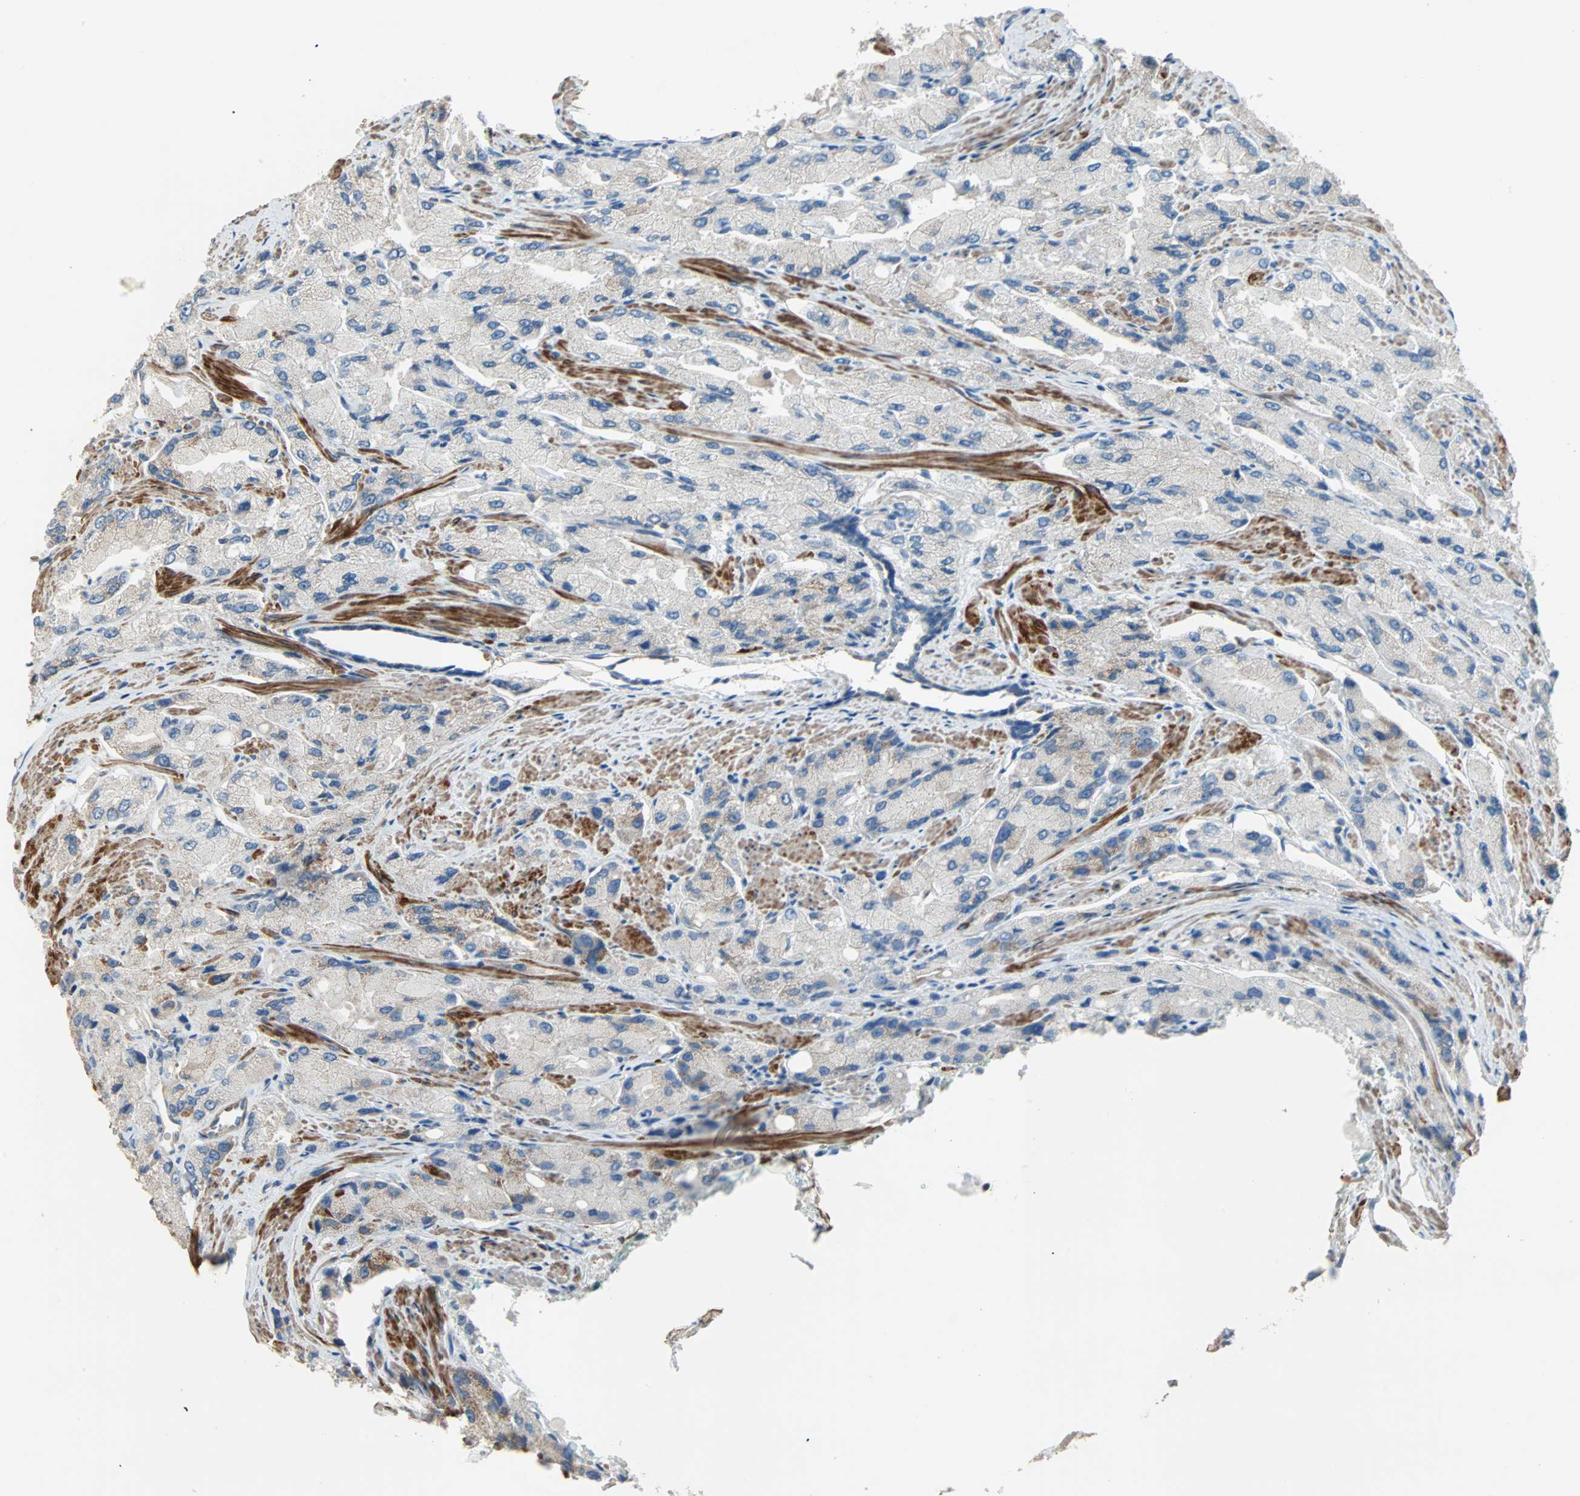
{"staining": {"intensity": "negative", "quantity": "none", "location": "none"}, "tissue": "prostate cancer", "cell_type": "Tumor cells", "image_type": "cancer", "snomed": [{"axis": "morphology", "description": "Adenocarcinoma, High grade"}, {"axis": "topography", "description": "Prostate"}], "caption": "Histopathology image shows no significant protein positivity in tumor cells of prostate adenocarcinoma (high-grade). (DAB (3,3'-diaminobenzidine) immunohistochemistry visualized using brightfield microscopy, high magnification).", "gene": "ACVRL1", "patient": {"sex": "male", "age": 58}}